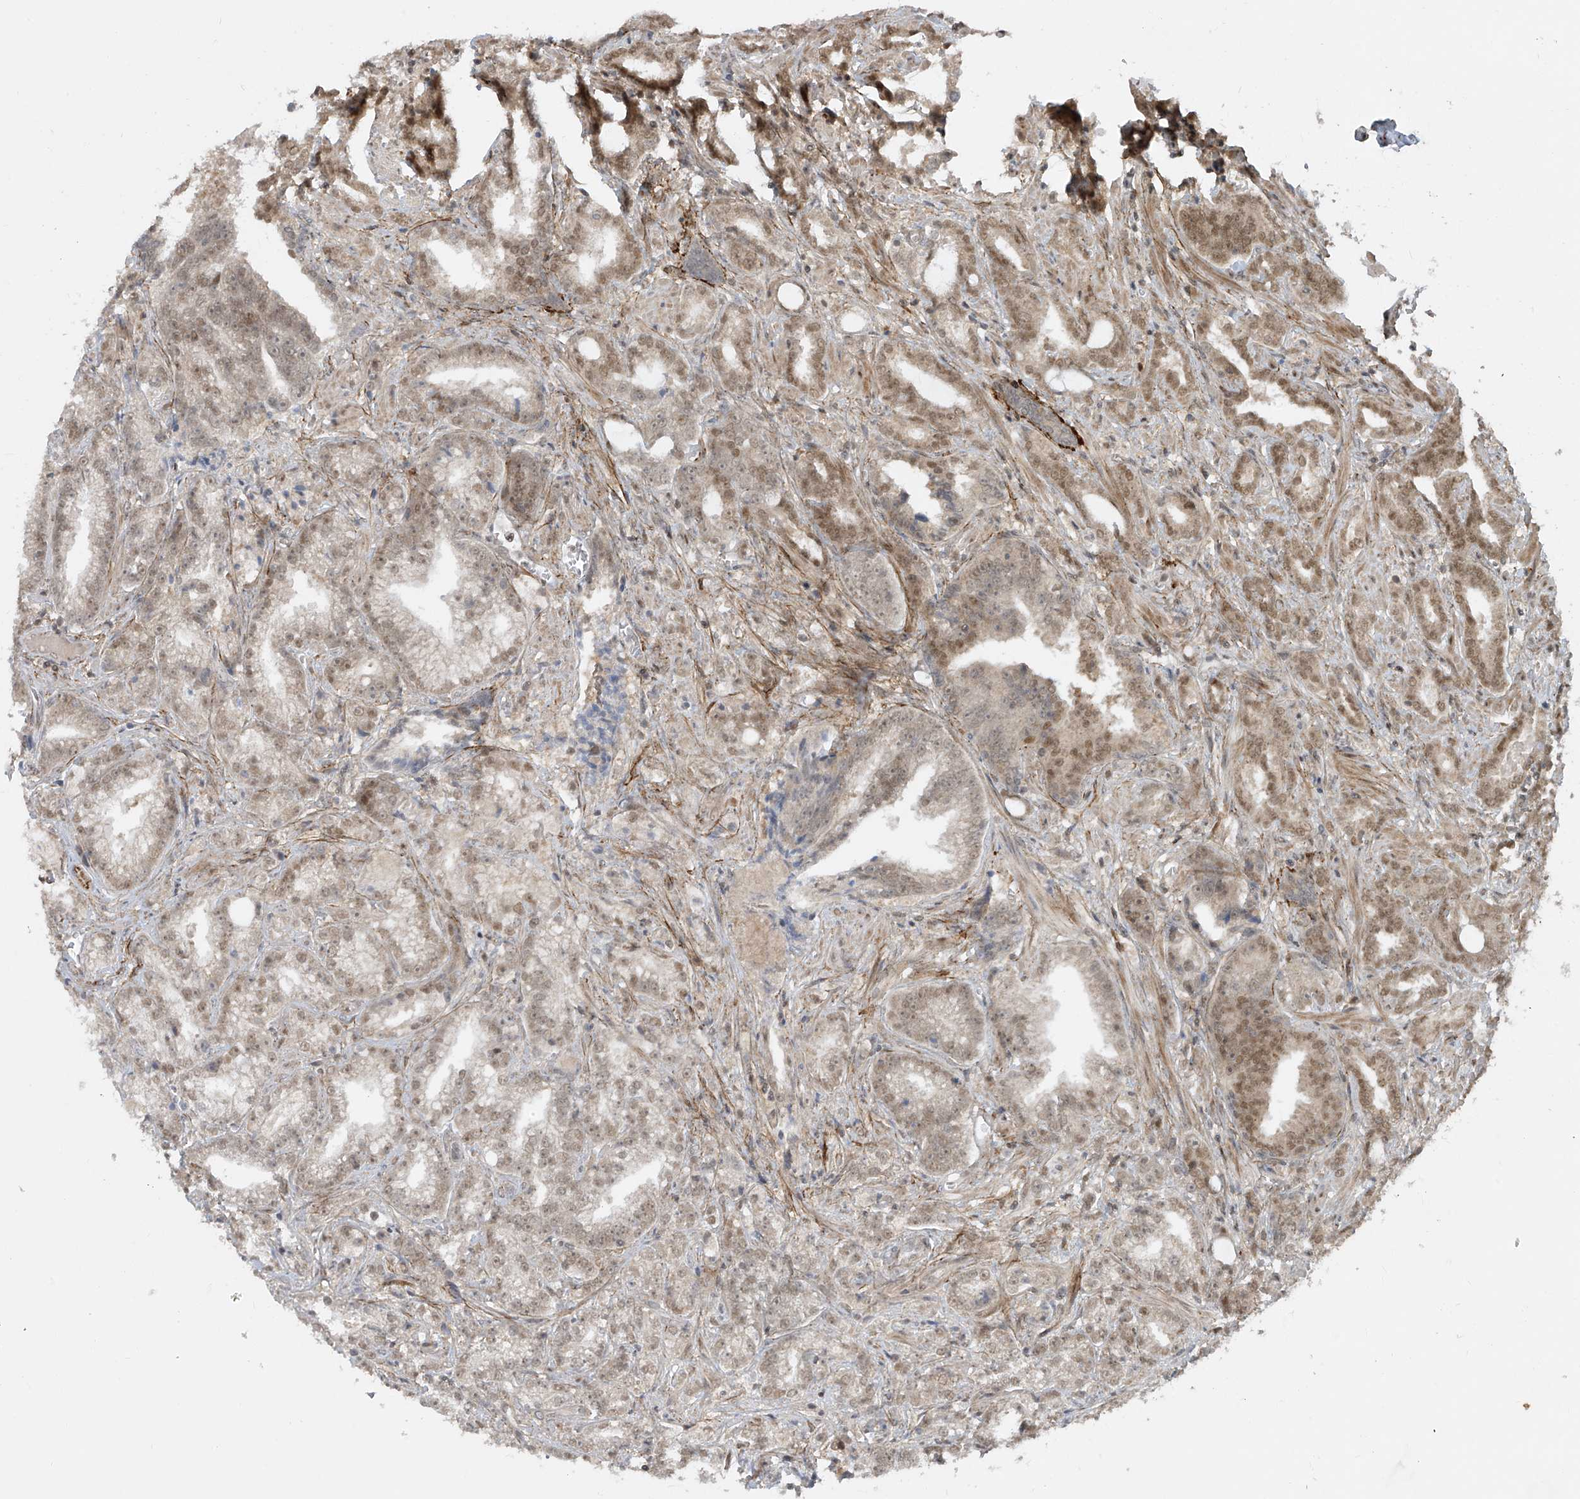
{"staining": {"intensity": "moderate", "quantity": ">75%", "location": "nuclear"}, "tissue": "prostate cancer", "cell_type": "Tumor cells", "image_type": "cancer", "snomed": [{"axis": "morphology", "description": "Adenocarcinoma, High grade"}, {"axis": "topography", "description": "Prostate and seminal vesicle, NOS"}], "caption": "High-power microscopy captured an IHC histopathology image of prostate adenocarcinoma (high-grade), revealing moderate nuclear expression in about >75% of tumor cells. The protein of interest is stained brown, and the nuclei are stained in blue (DAB IHC with brightfield microscopy, high magnification).", "gene": "LAGE3", "patient": {"sex": "male", "age": 67}}